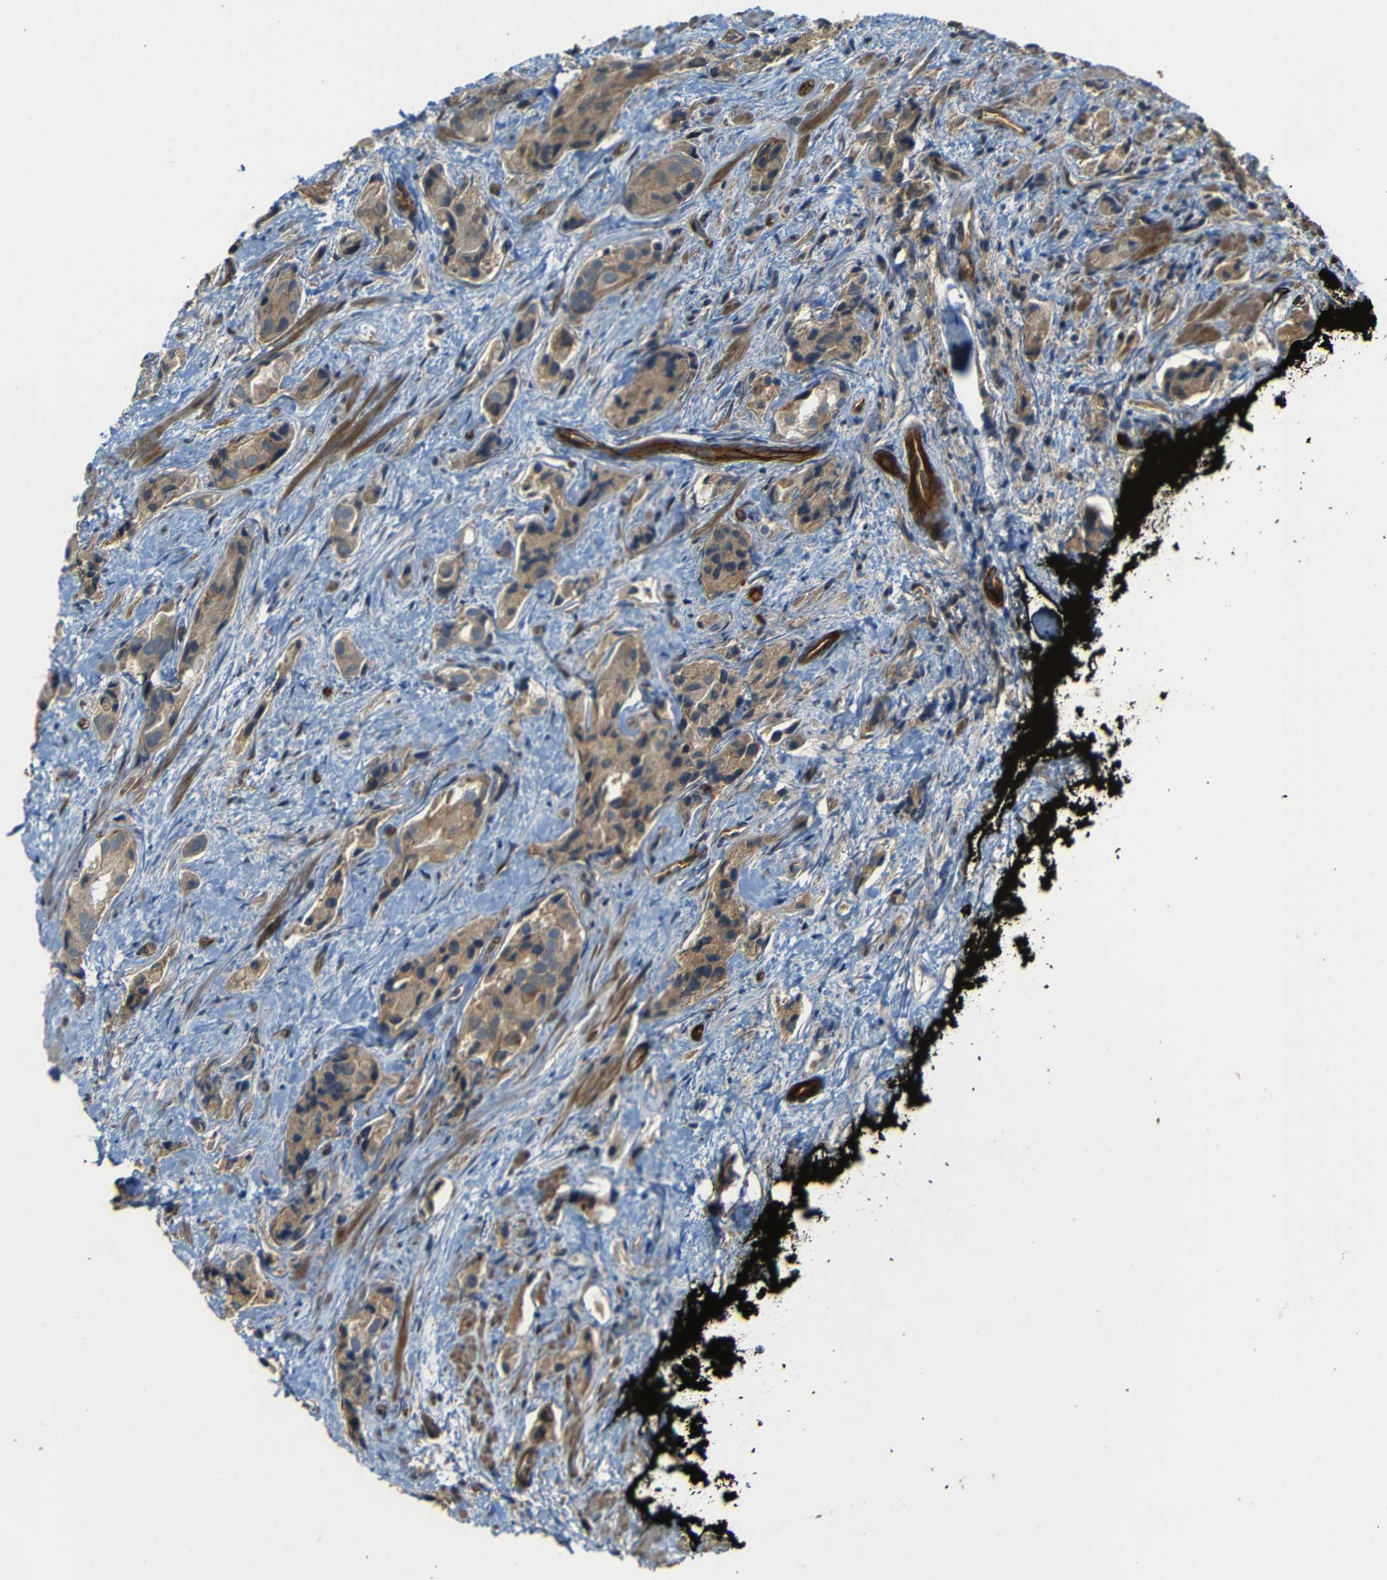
{"staining": {"intensity": "moderate", "quantity": ">75%", "location": "cytoplasmic/membranous"}, "tissue": "prostate cancer", "cell_type": "Tumor cells", "image_type": "cancer", "snomed": [{"axis": "morphology", "description": "Adenocarcinoma, High grade"}, {"axis": "topography", "description": "Prostate"}], "caption": "This micrograph displays prostate cancer (high-grade adenocarcinoma) stained with immunohistochemistry to label a protein in brown. The cytoplasmic/membranous of tumor cells show moderate positivity for the protein. Nuclei are counter-stained blue.", "gene": "RELL1", "patient": {"sex": "male", "age": 71}}